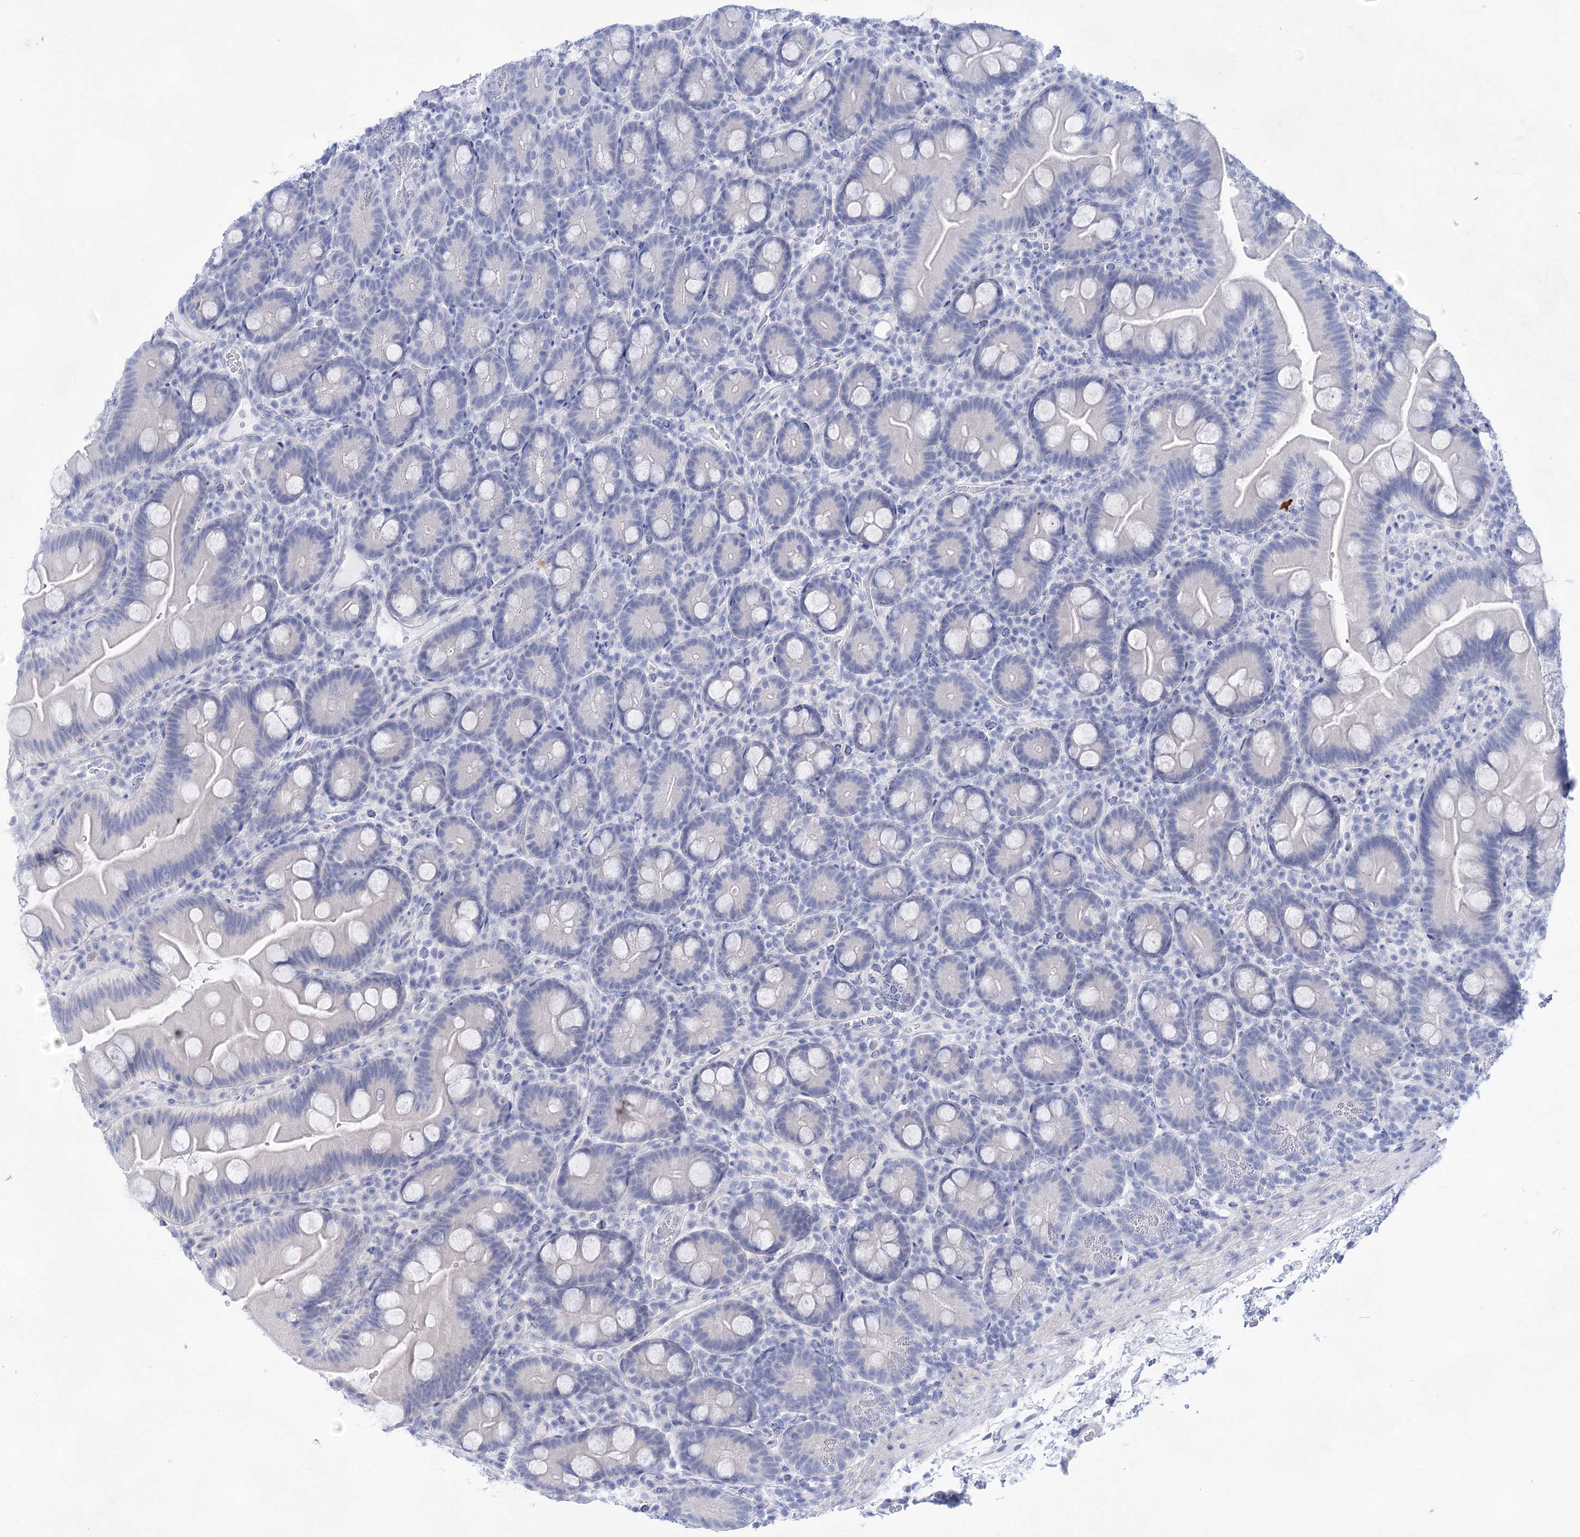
{"staining": {"intensity": "negative", "quantity": "none", "location": "none"}, "tissue": "small intestine", "cell_type": "Glandular cells", "image_type": "normal", "snomed": [{"axis": "morphology", "description": "Normal tissue, NOS"}, {"axis": "topography", "description": "Small intestine"}], "caption": "Immunohistochemistry photomicrograph of benign human small intestine stained for a protein (brown), which shows no staining in glandular cells. (DAB (3,3'-diaminobenzidine) immunohistochemistry (IHC) visualized using brightfield microscopy, high magnification).", "gene": "LALBA", "patient": {"sex": "female", "age": 68}}